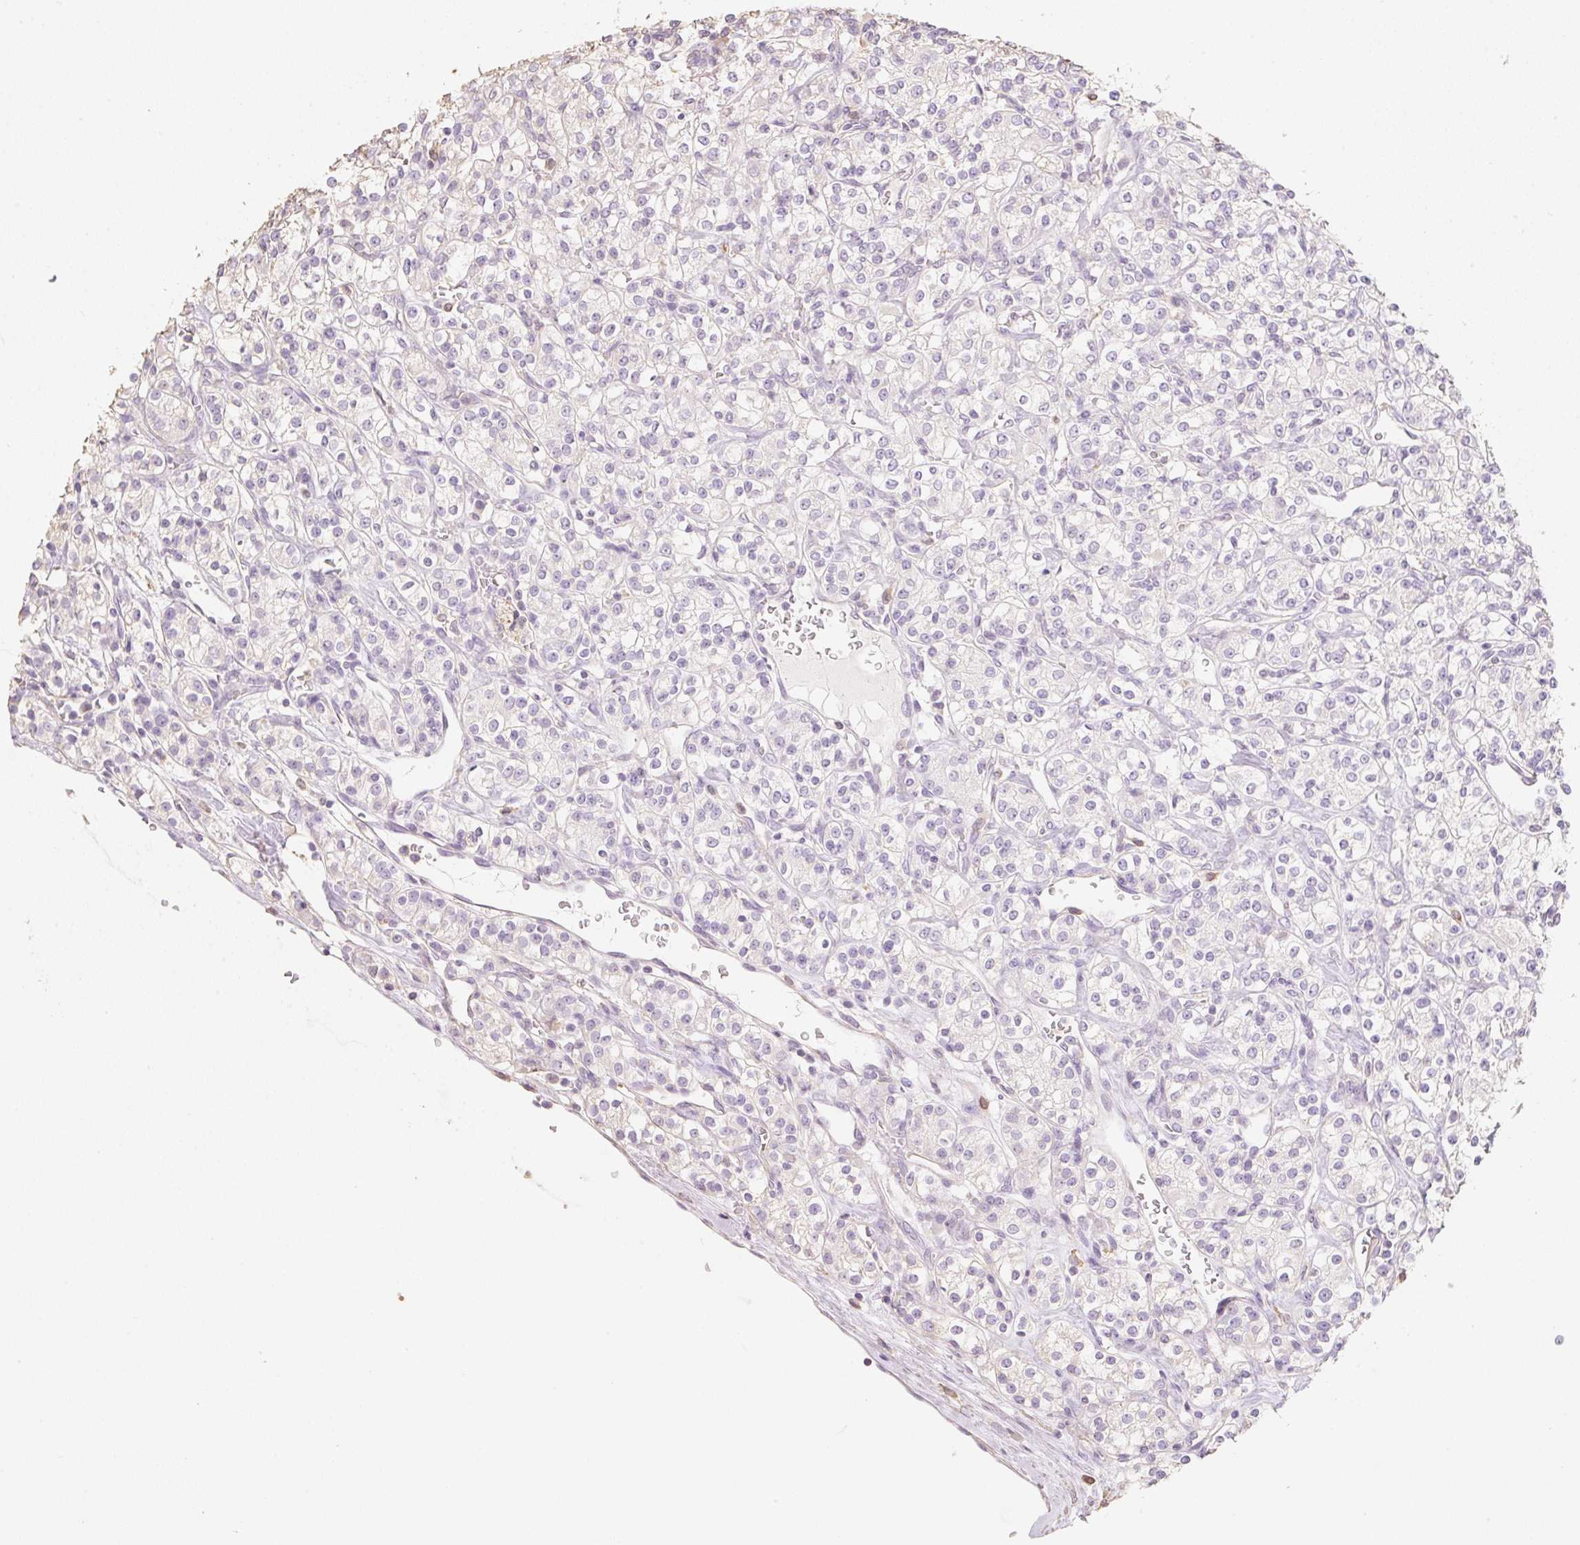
{"staining": {"intensity": "negative", "quantity": "none", "location": "none"}, "tissue": "renal cancer", "cell_type": "Tumor cells", "image_type": "cancer", "snomed": [{"axis": "morphology", "description": "Adenocarcinoma, NOS"}, {"axis": "topography", "description": "Kidney"}], "caption": "Immunohistochemistry of renal adenocarcinoma demonstrates no positivity in tumor cells. (Immunohistochemistry, brightfield microscopy, high magnification).", "gene": "MBOAT7", "patient": {"sex": "male", "age": 77}}